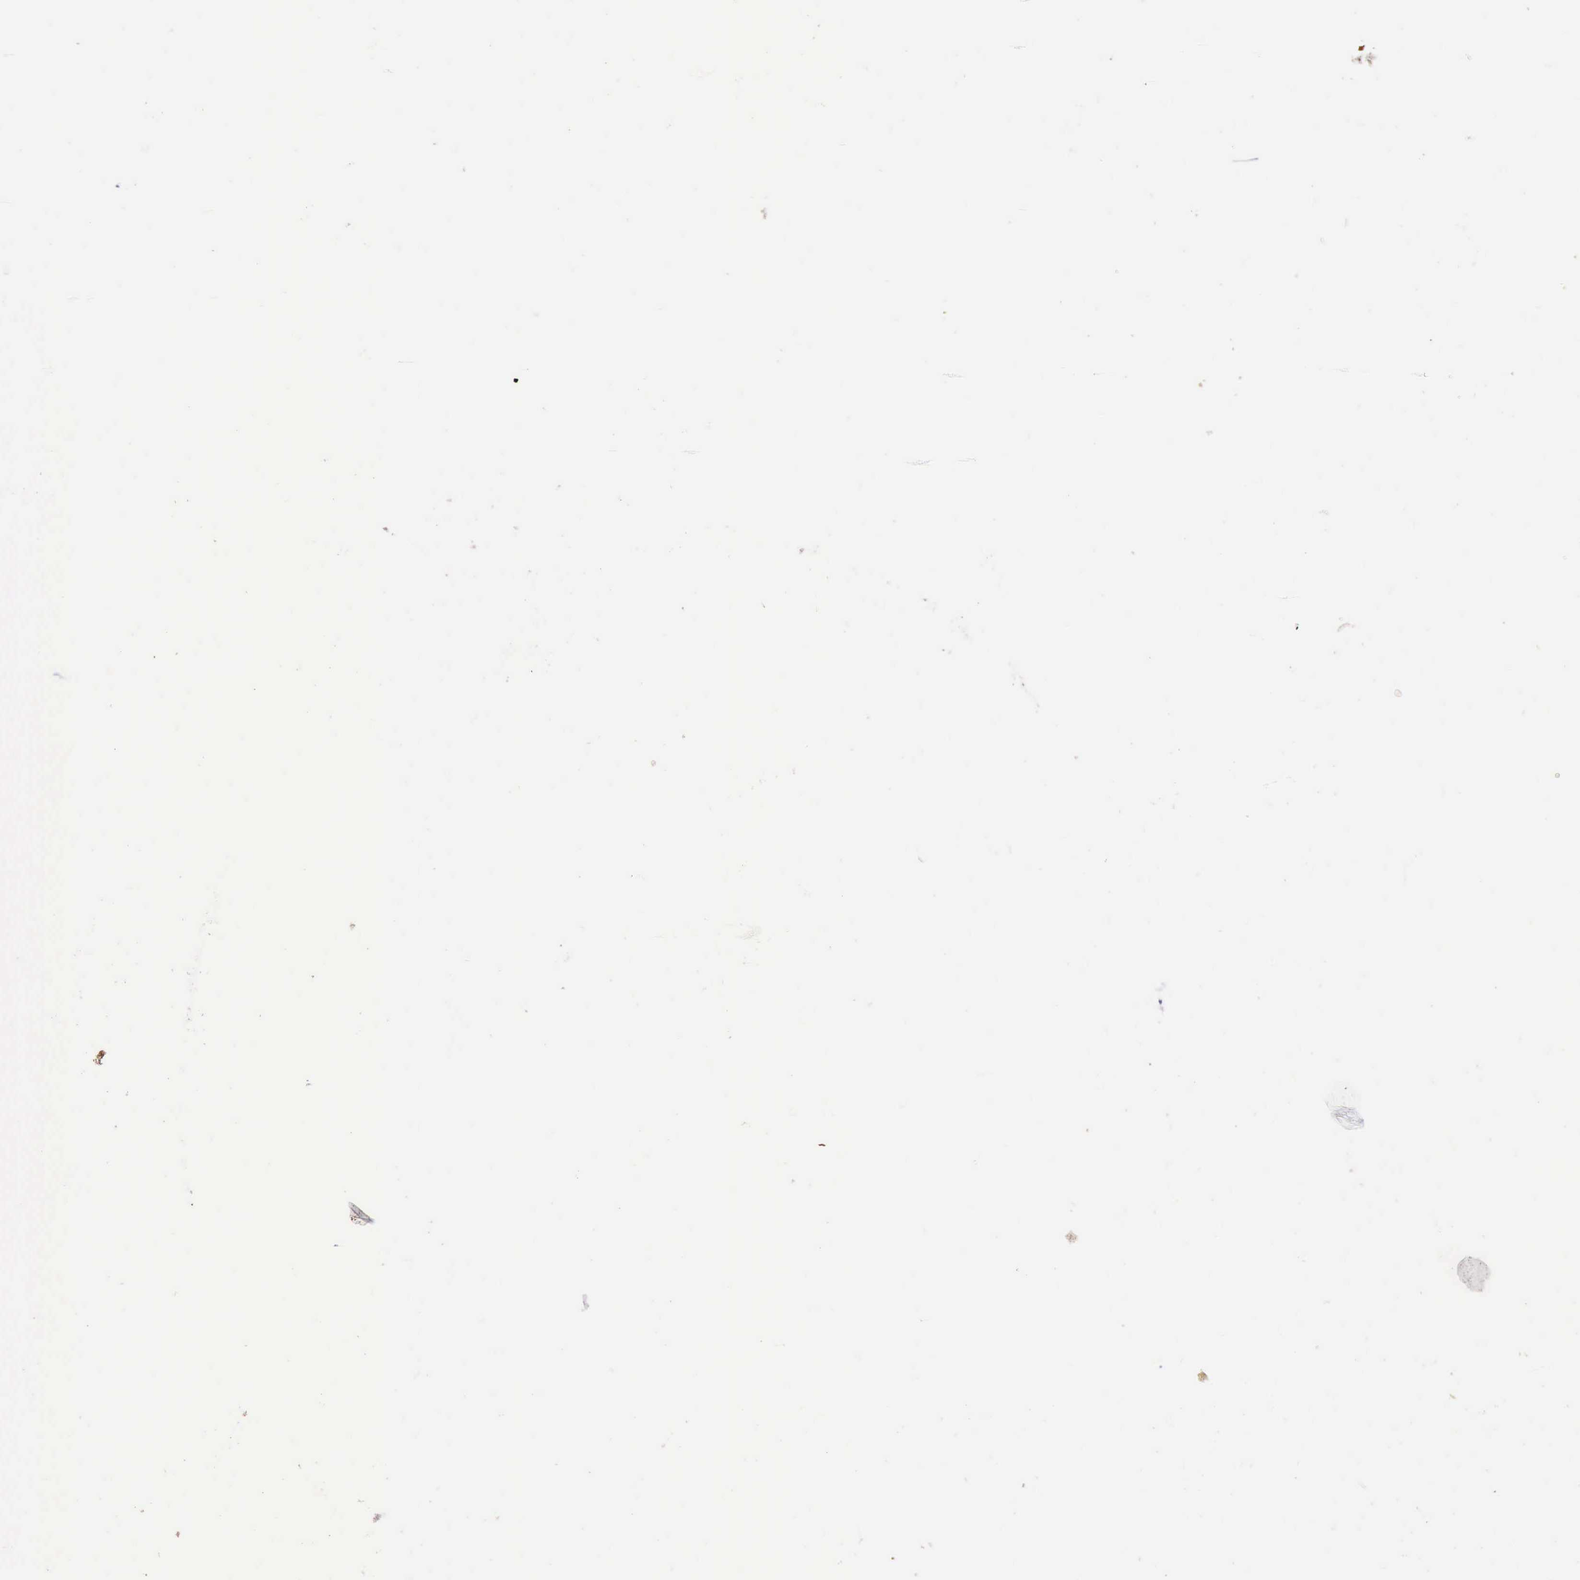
{"staining": {"intensity": "strong", "quantity": ">75%", "location": "cytoplasmic/membranous"}, "tissue": "bone marrow", "cell_type": "Hematopoietic cells", "image_type": "normal", "snomed": [{"axis": "morphology", "description": "Normal tissue, NOS"}, {"axis": "topography", "description": "Bone marrow"}], "caption": "Protein expression analysis of normal bone marrow demonstrates strong cytoplasmic/membranous positivity in about >75% of hematopoietic cells. (brown staining indicates protein expression, while blue staining denotes nuclei).", "gene": "ARMCX3", "patient": {"sex": "female", "age": 74}}